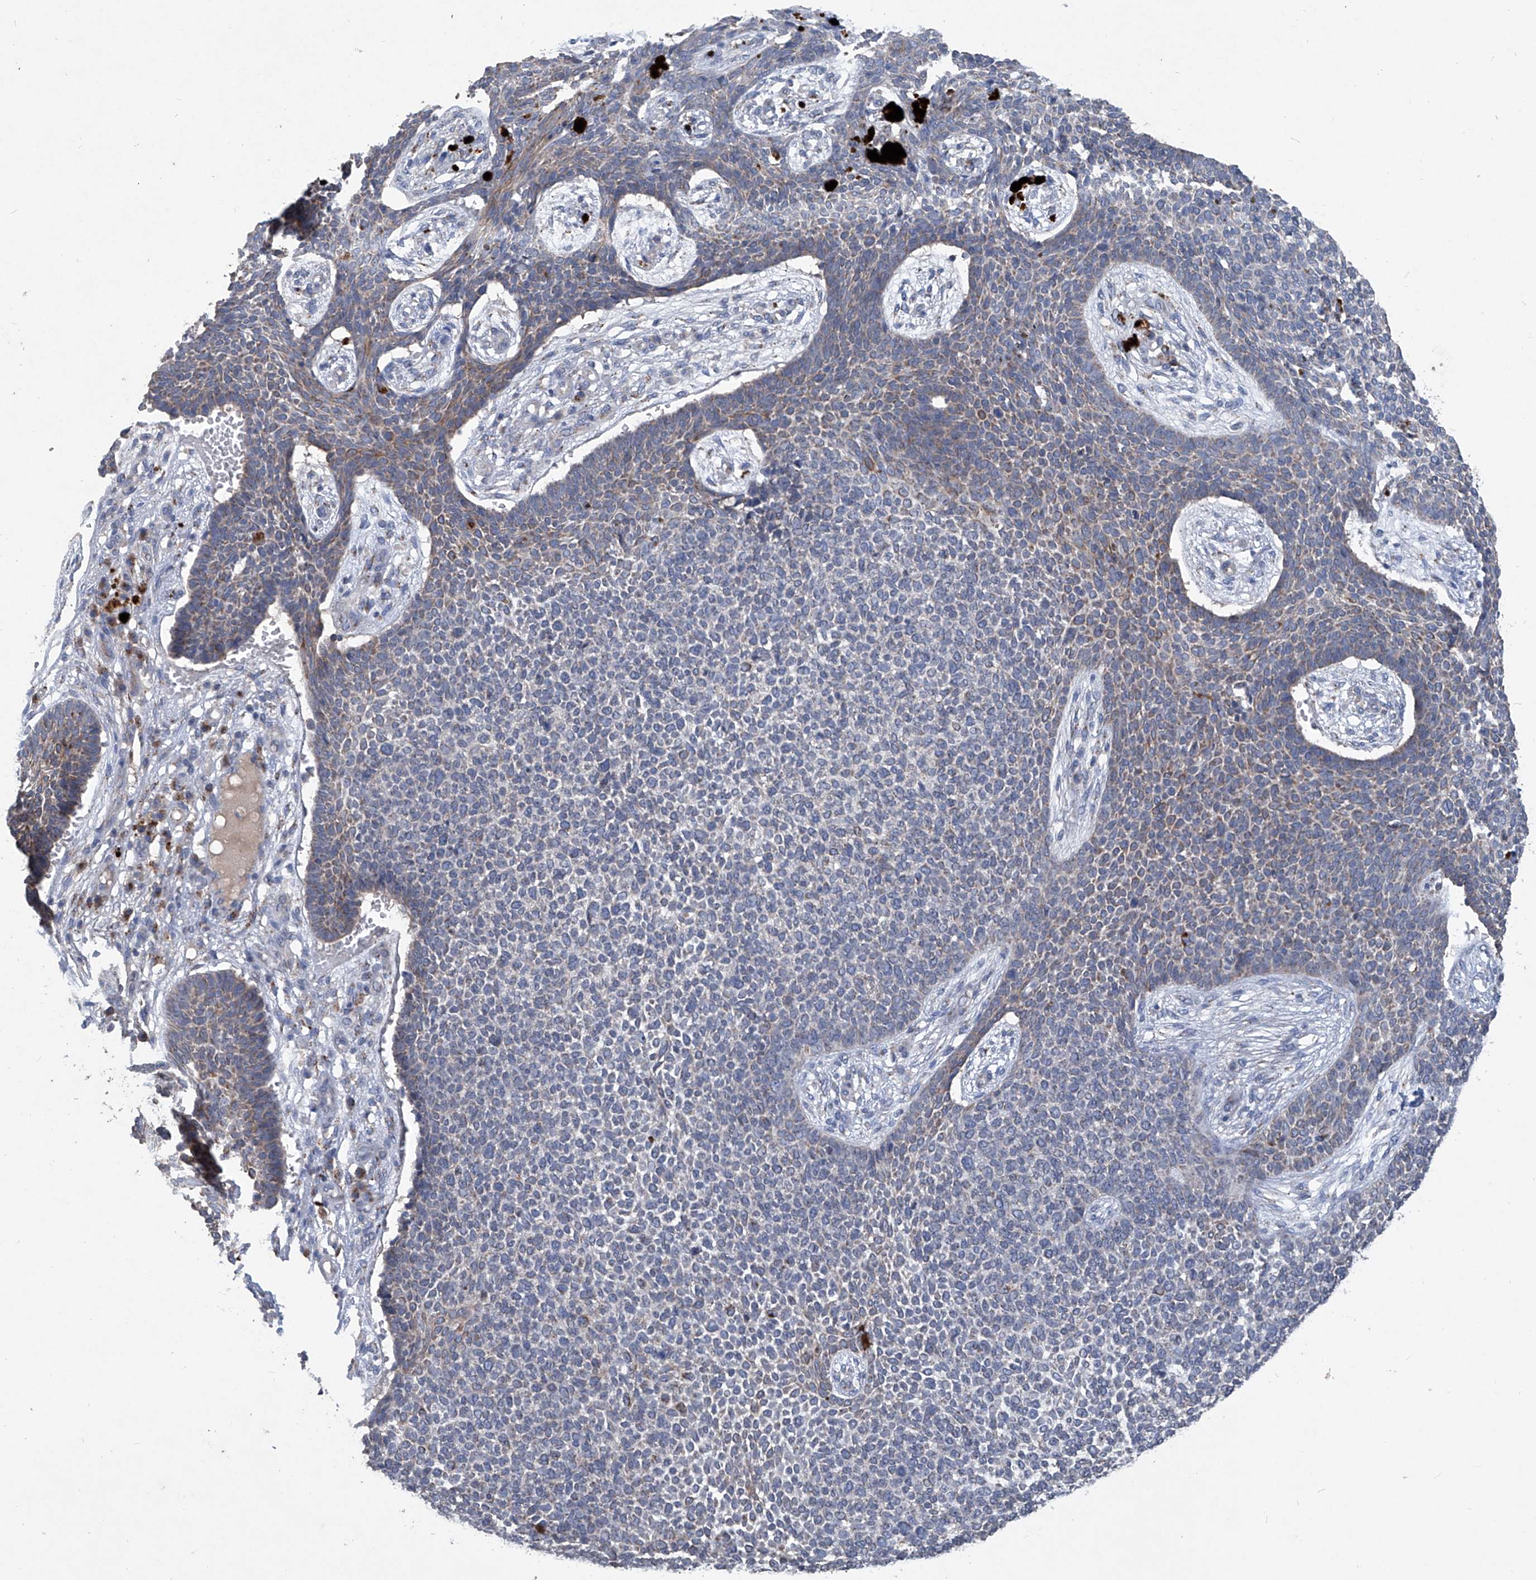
{"staining": {"intensity": "negative", "quantity": "none", "location": "none"}, "tissue": "skin cancer", "cell_type": "Tumor cells", "image_type": "cancer", "snomed": [{"axis": "morphology", "description": "Basal cell carcinoma"}, {"axis": "topography", "description": "Skin"}], "caption": "Skin cancer (basal cell carcinoma) was stained to show a protein in brown. There is no significant expression in tumor cells.", "gene": "PCSK5", "patient": {"sex": "female", "age": 84}}